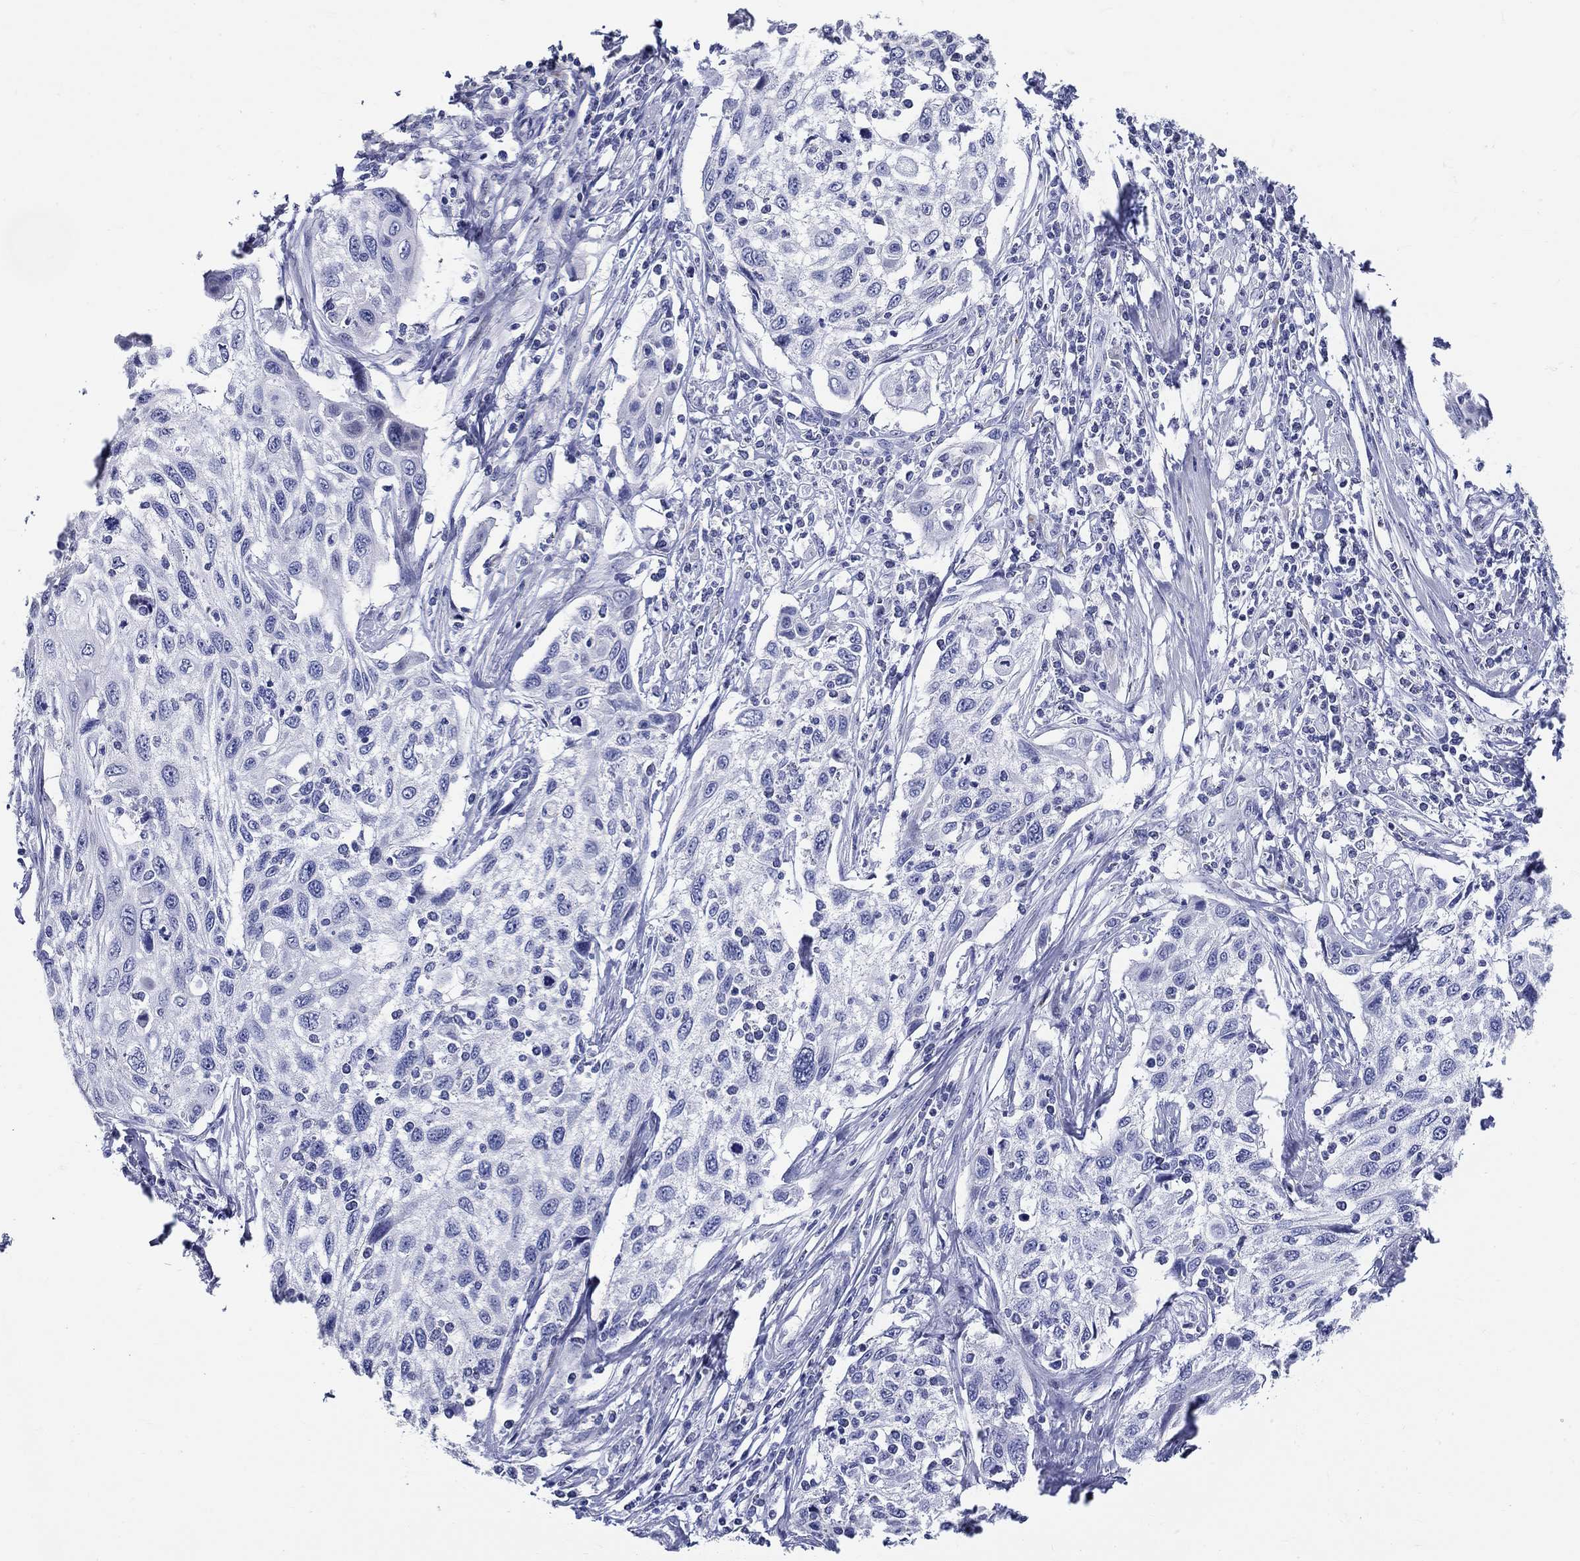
{"staining": {"intensity": "negative", "quantity": "none", "location": "none"}, "tissue": "cervical cancer", "cell_type": "Tumor cells", "image_type": "cancer", "snomed": [{"axis": "morphology", "description": "Squamous cell carcinoma, NOS"}, {"axis": "topography", "description": "Cervix"}], "caption": "This photomicrograph is of cervical cancer stained with immunohistochemistry (IHC) to label a protein in brown with the nuclei are counter-stained blue. There is no expression in tumor cells.", "gene": "CRYGS", "patient": {"sex": "female", "age": 70}}